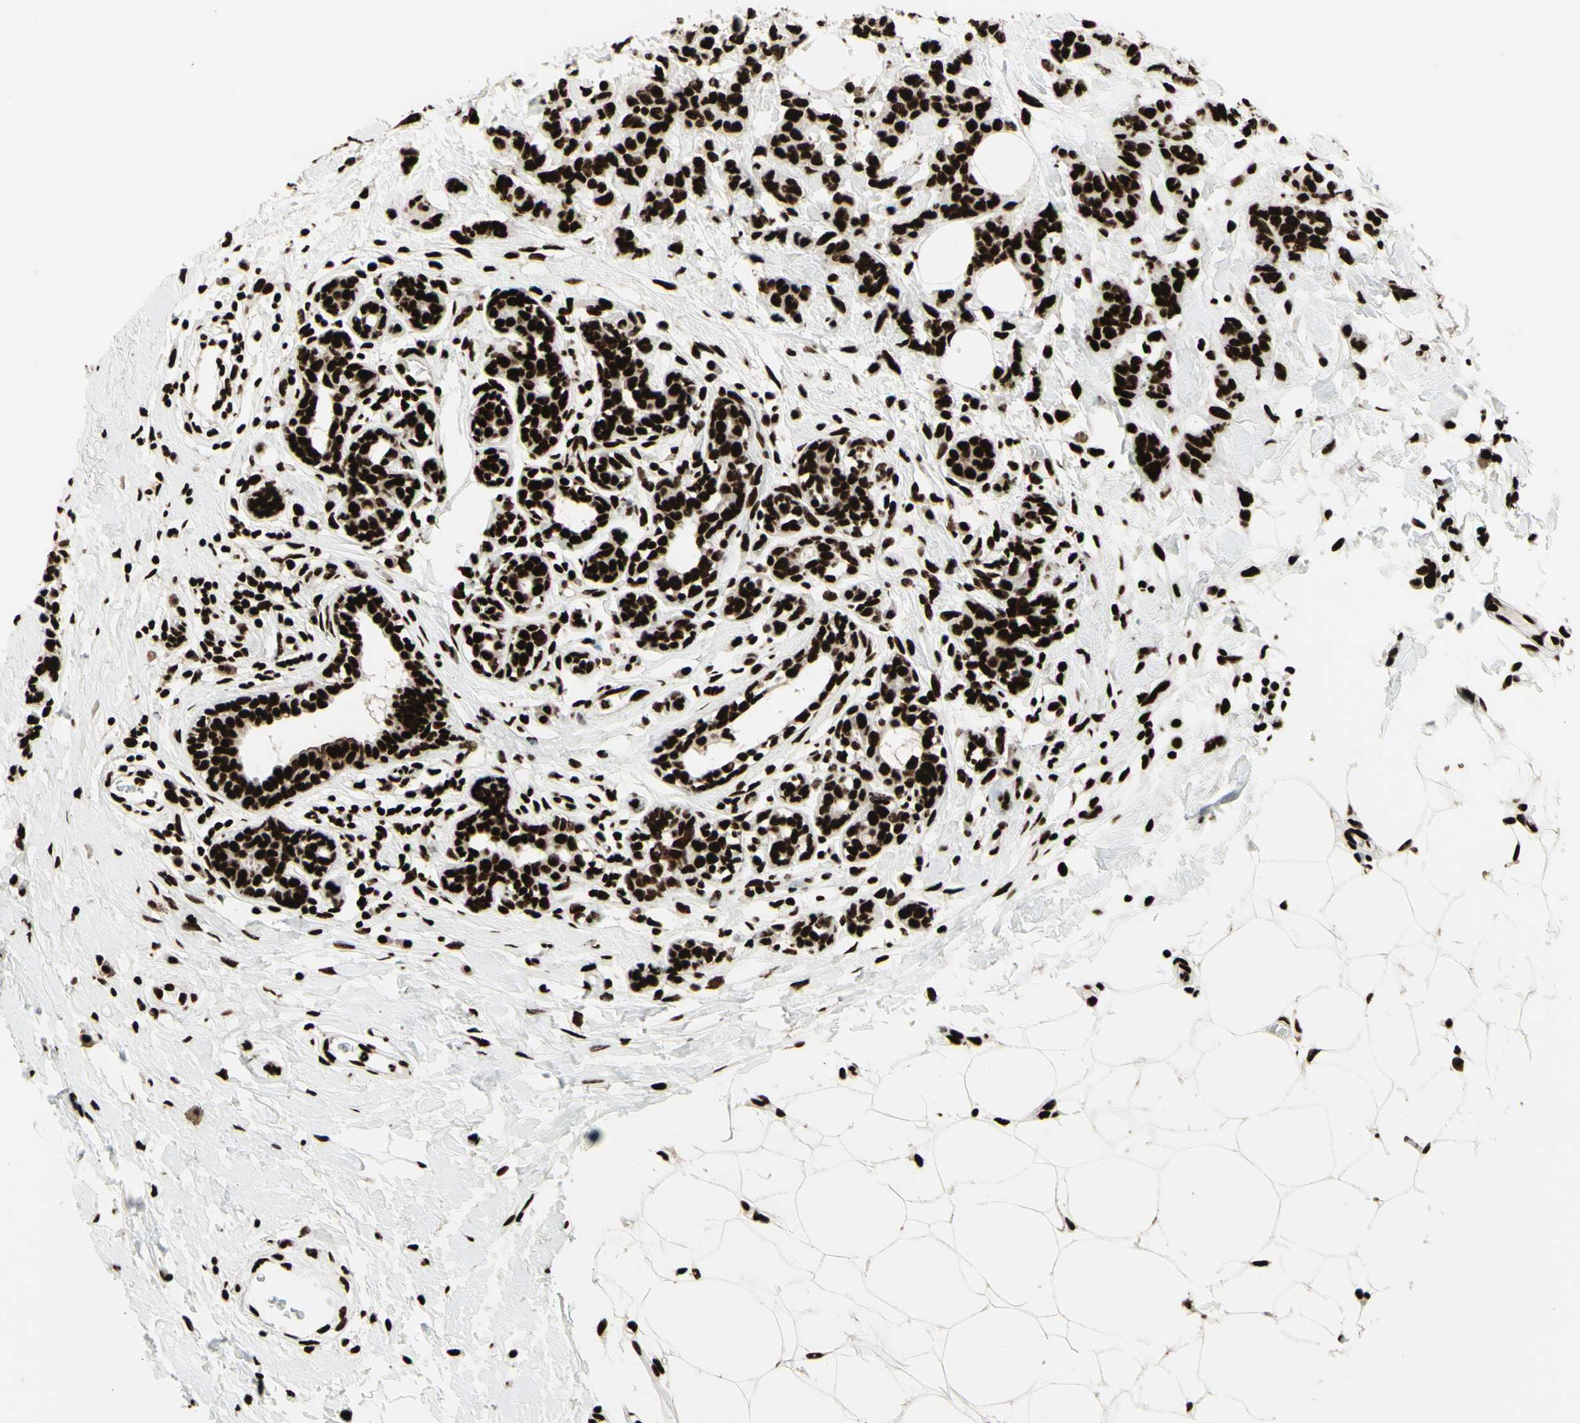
{"staining": {"intensity": "strong", "quantity": ">75%", "location": "nuclear"}, "tissue": "breast cancer", "cell_type": "Tumor cells", "image_type": "cancer", "snomed": [{"axis": "morphology", "description": "Normal tissue, NOS"}, {"axis": "morphology", "description": "Duct carcinoma"}, {"axis": "topography", "description": "Breast"}], "caption": "High-magnification brightfield microscopy of breast cancer stained with DAB (3,3'-diaminobenzidine) (brown) and counterstained with hematoxylin (blue). tumor cells exhibit strong nuclear positivity is present in approximately>75% of cells. The protein is stained brown, and the nuclei are stained in blue (DAB IHC with brightfield microscopy, high magnification).", "gene": "U2AF2", "patient": {"sex": "female", "age": 40}}